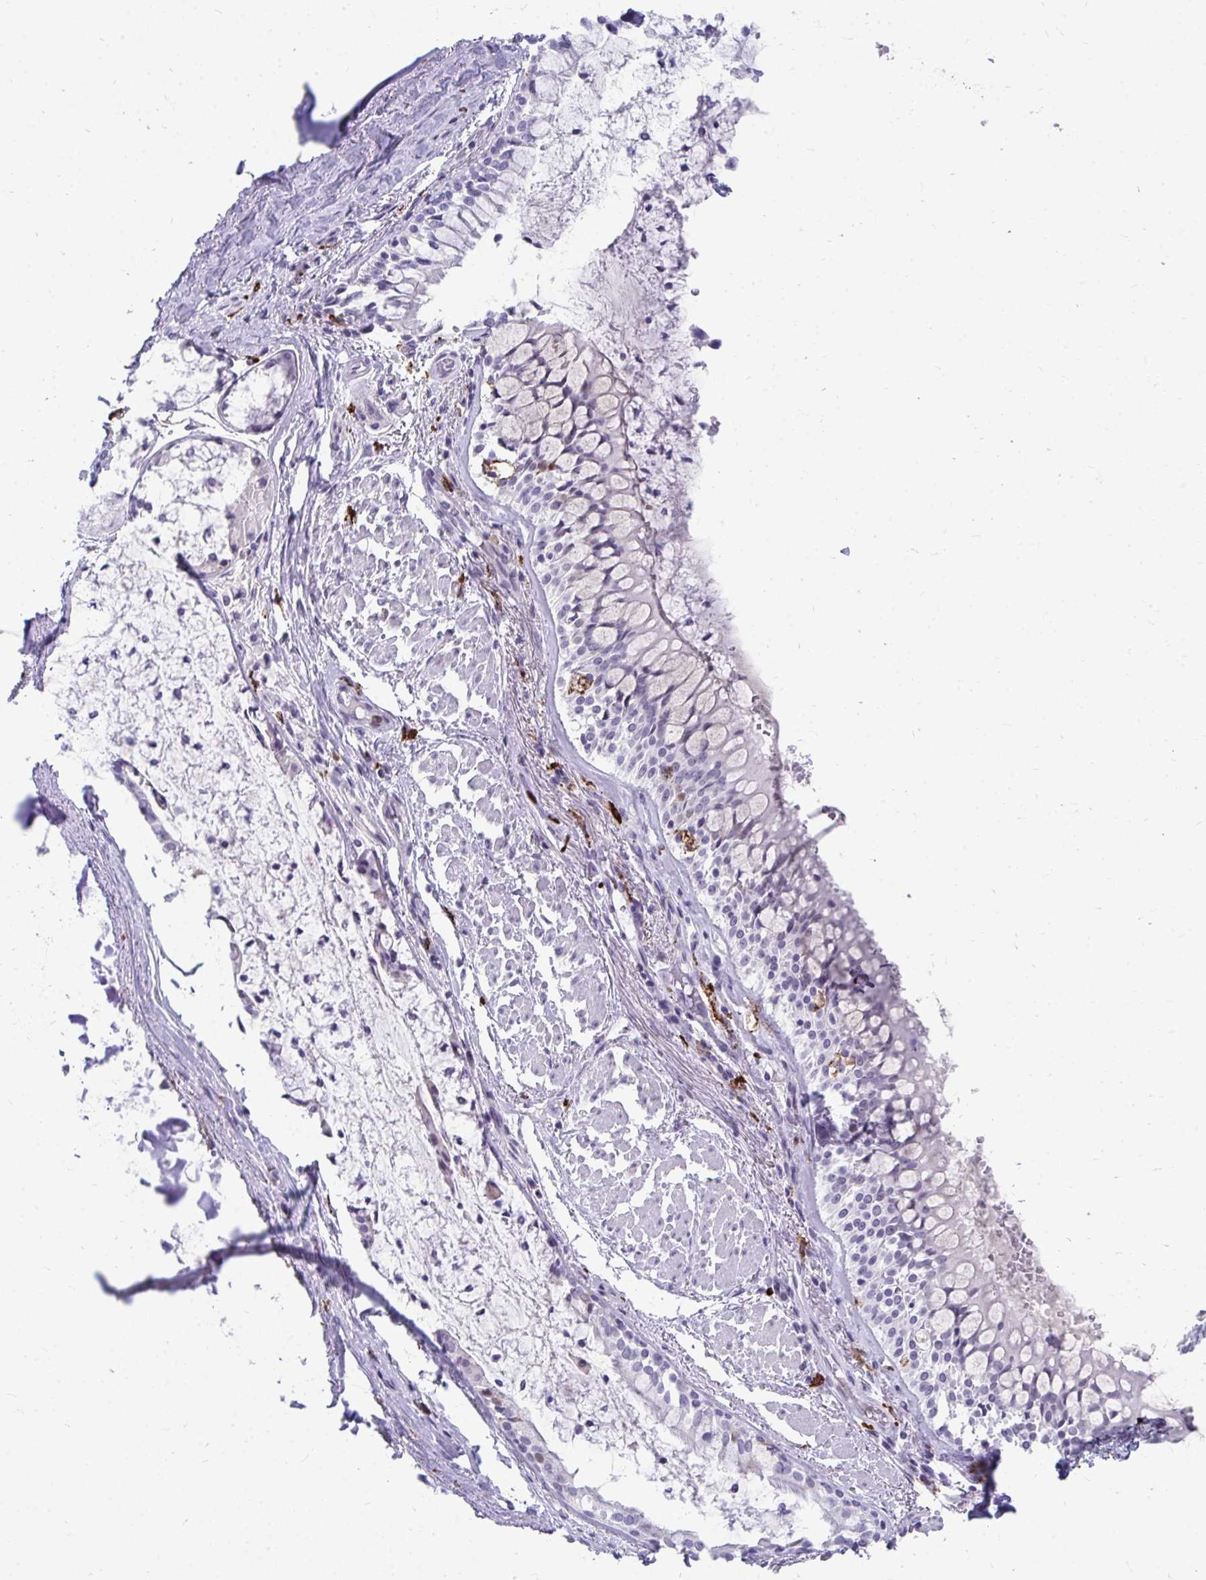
{"staining": {"intensity": "negative", "quantity": "none", "location": "none"}, "tissue": "adipose tissue", "cell_type": "Adipocytes", "image_type": "normal", "snomed": [{"axis": "morphology", "description": "Normal tissue, NOS"}, {"axis": "topography", "description": "Cartilage tissue"}, {"axis": "topography", "description": "Bronchus"}], "caption": "Human adipose tissue stained for a protein using immunohistochemistry shows no positivity in adipocytes.", "gene": "CD163", "patient": {"sex": "male", "age": 64}}